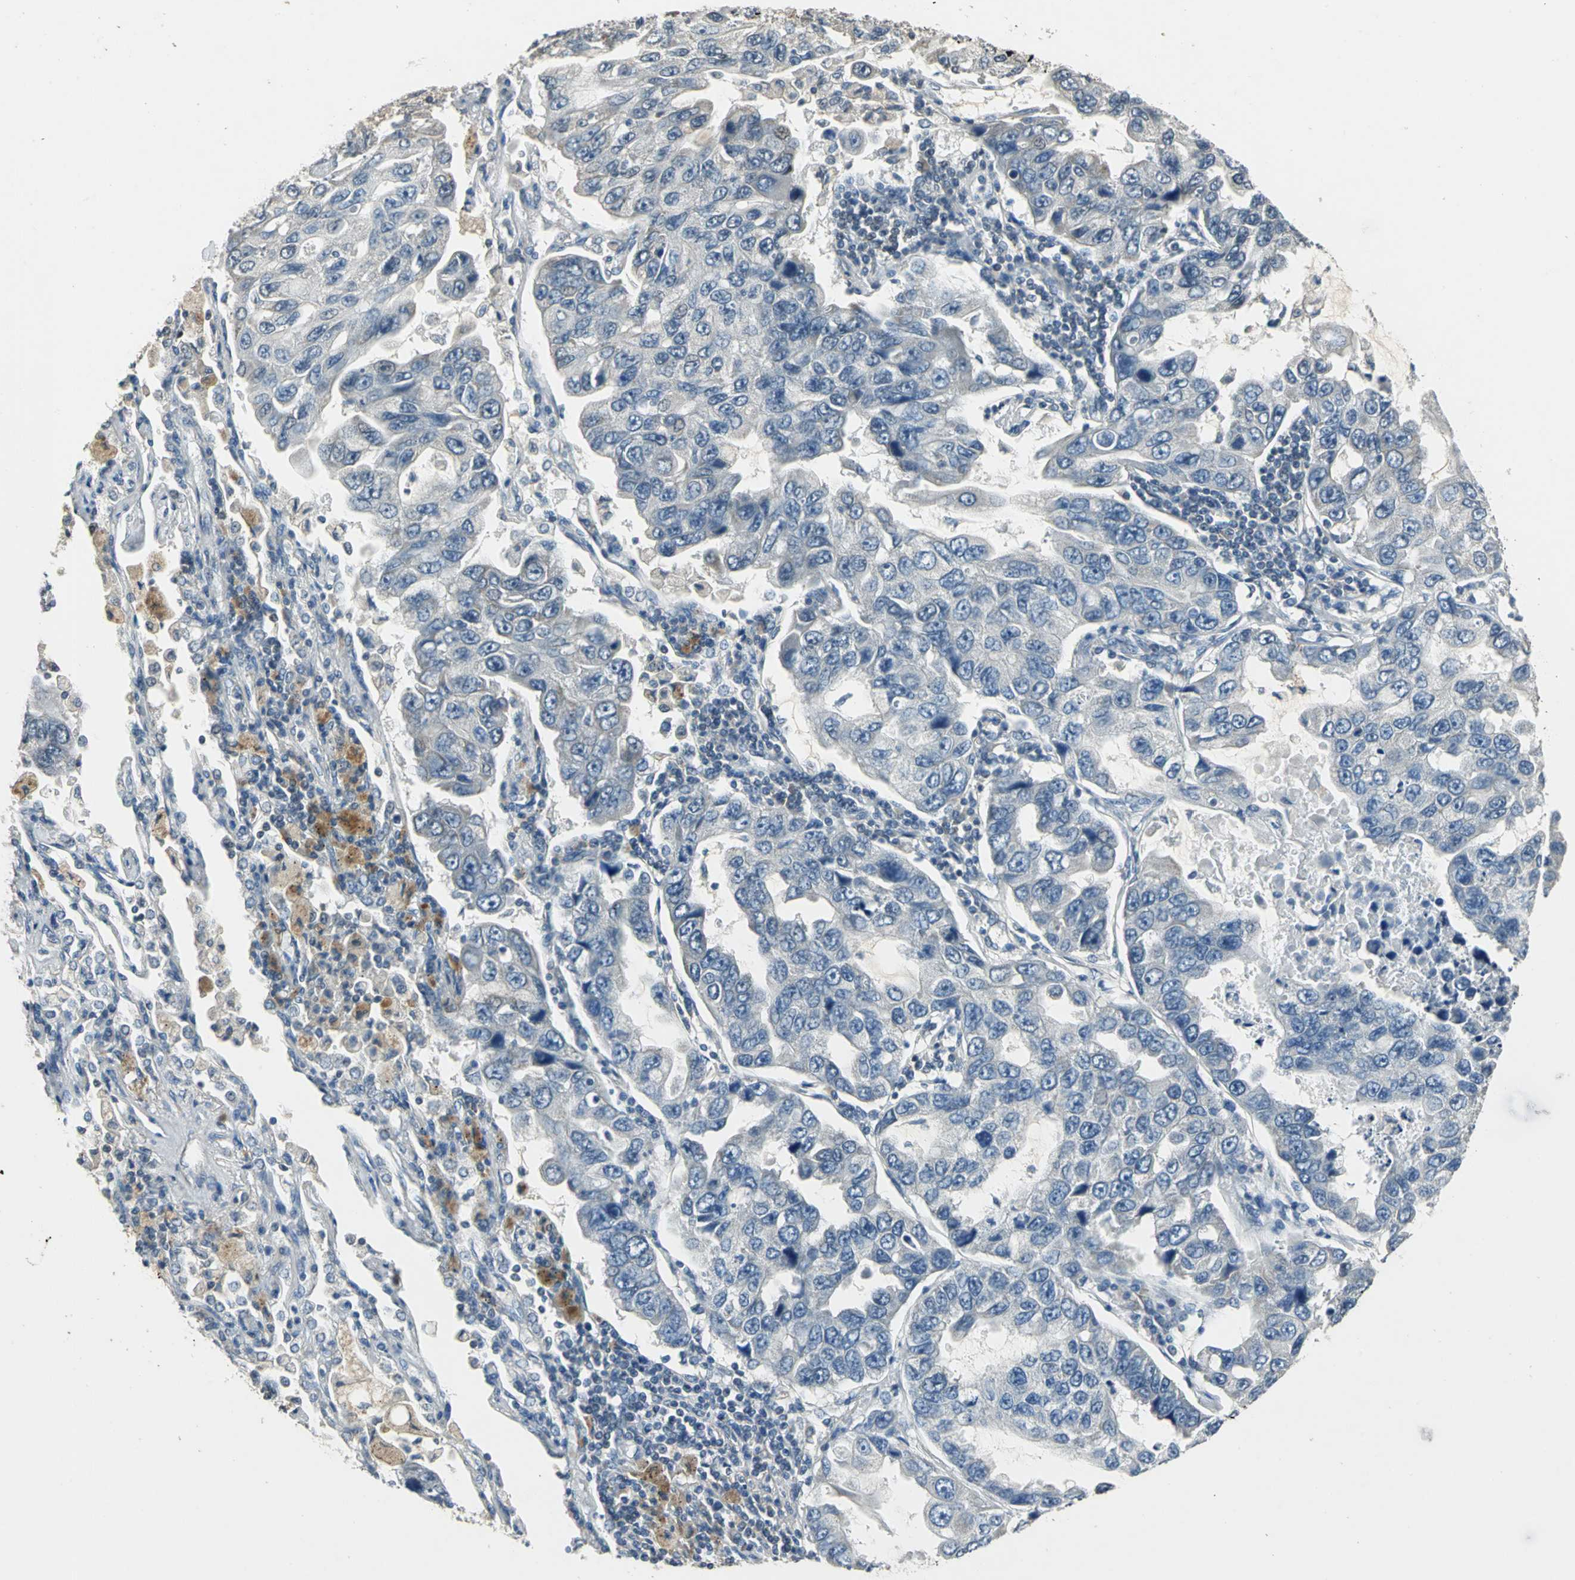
{"staining": {"intensity": "weak", "quantity": "<25%", "location": "cytoplasmic/membranous"}, "tissue": "lung cancer", "cell_type": "Tumor cells", "image_type": "cancer", "snomed": [{"axis": "morphology", "description": "Adenocarcinoma, NOS"}, {"axis": "topography", "description": "Lung"}], "caption": "DAB (3,3'-diaminobenzidine) immunohistochemical staining of lung cancer (adenocarcinoma) displays no significant positivity in tumor cells.", "gene": "JADE3", "patient": {"sex": "male", "age": 64}}